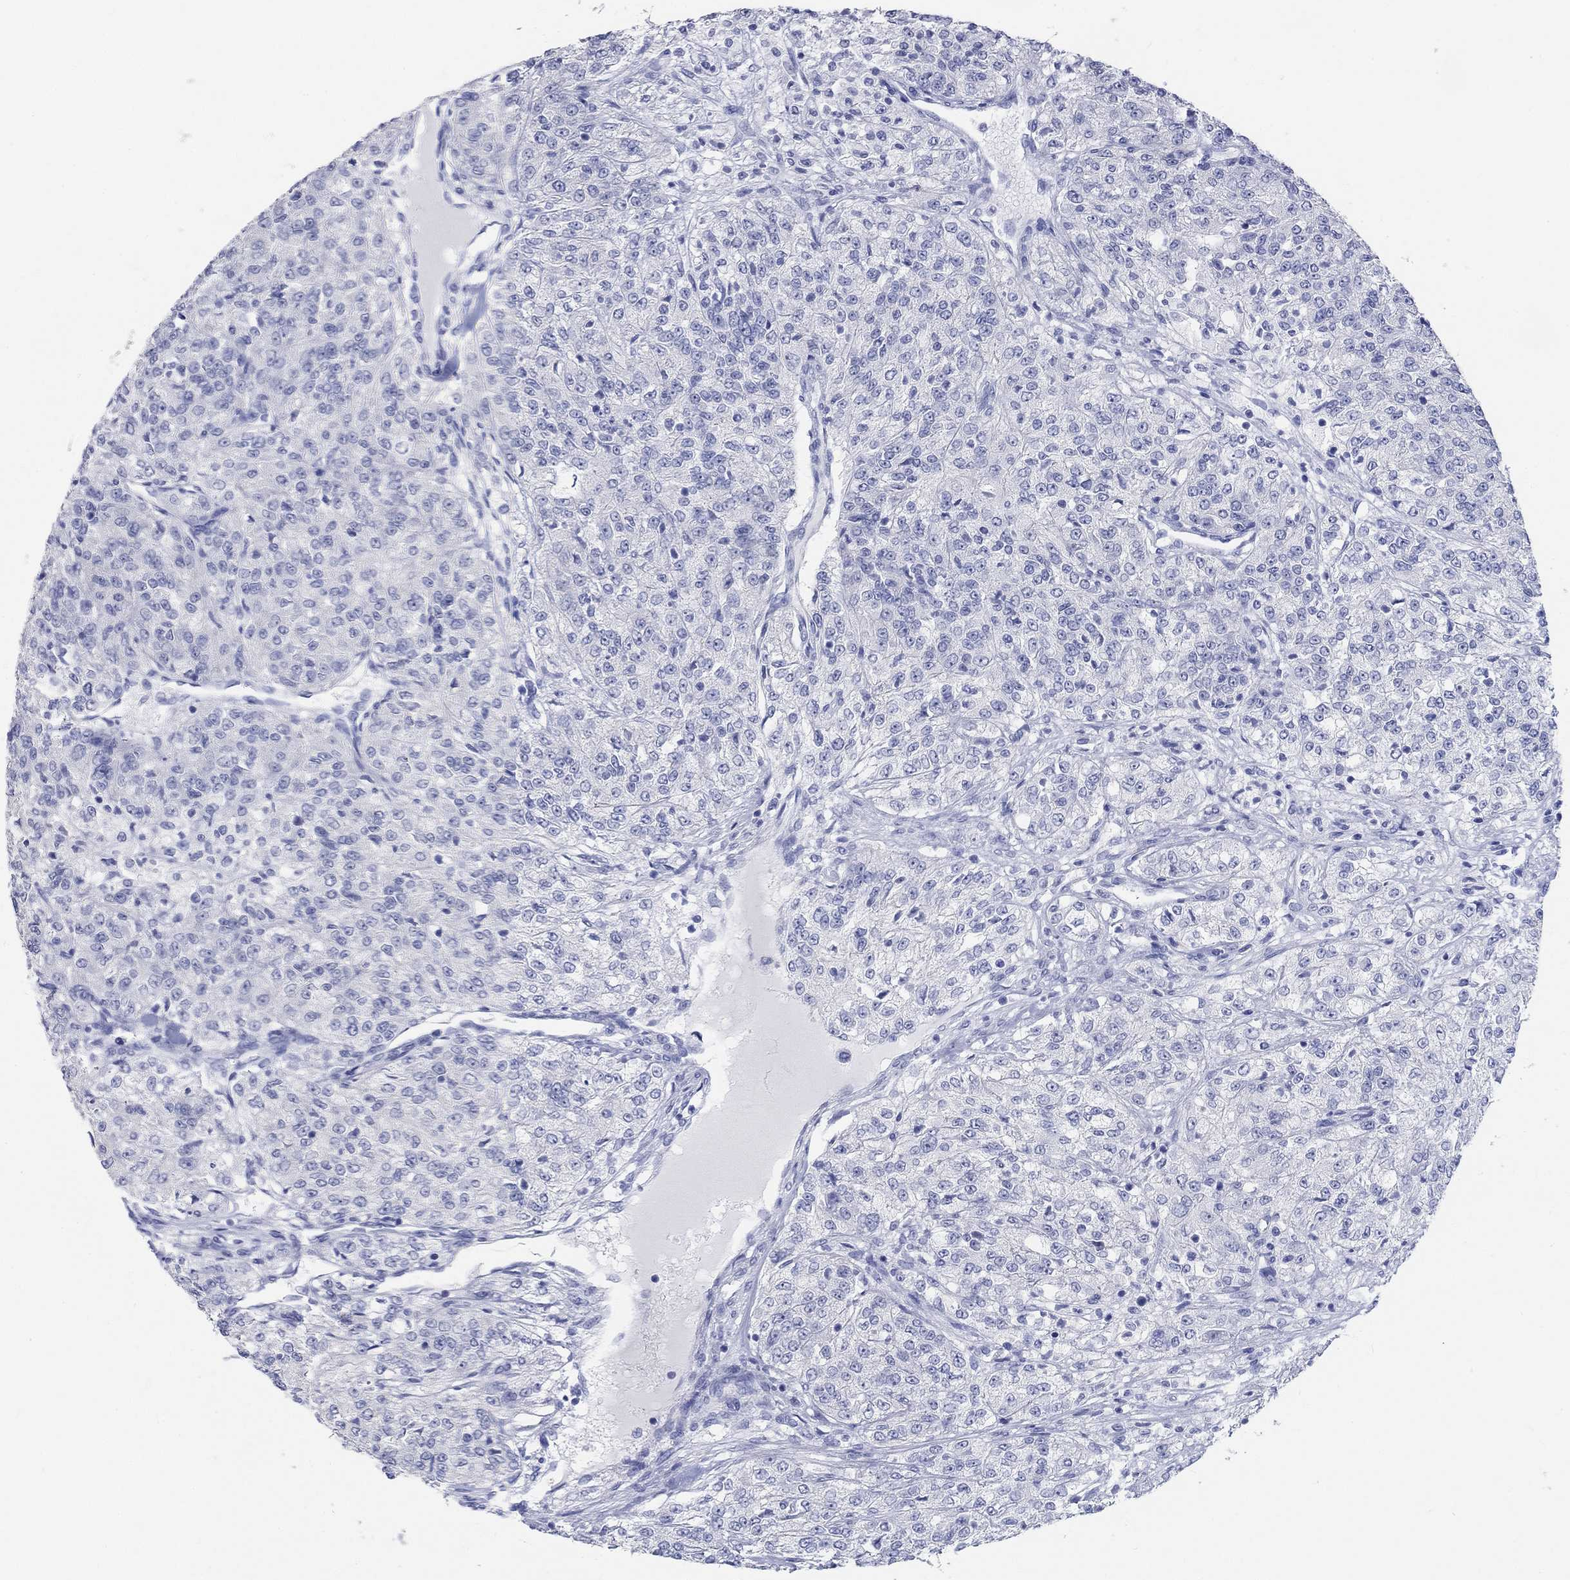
{"staining": {"intensity": "negative", "quantity": "none", "location": "none"}, "tissue": "renal cancer", "cell_type": "Tumor cells", "image_type": "cancer", "snomed": [{"axis": "morphology", "description": "Adenocarcinoma, NOS"}, {"axis": "topography", "description": "Kidney"}], "caption": "Micrograph shows no protein positivity in tumor cells of renal adenocarcinoma tissue.", "gene": "GRIA3", "patient": {"sex": "female", "age": 63}}